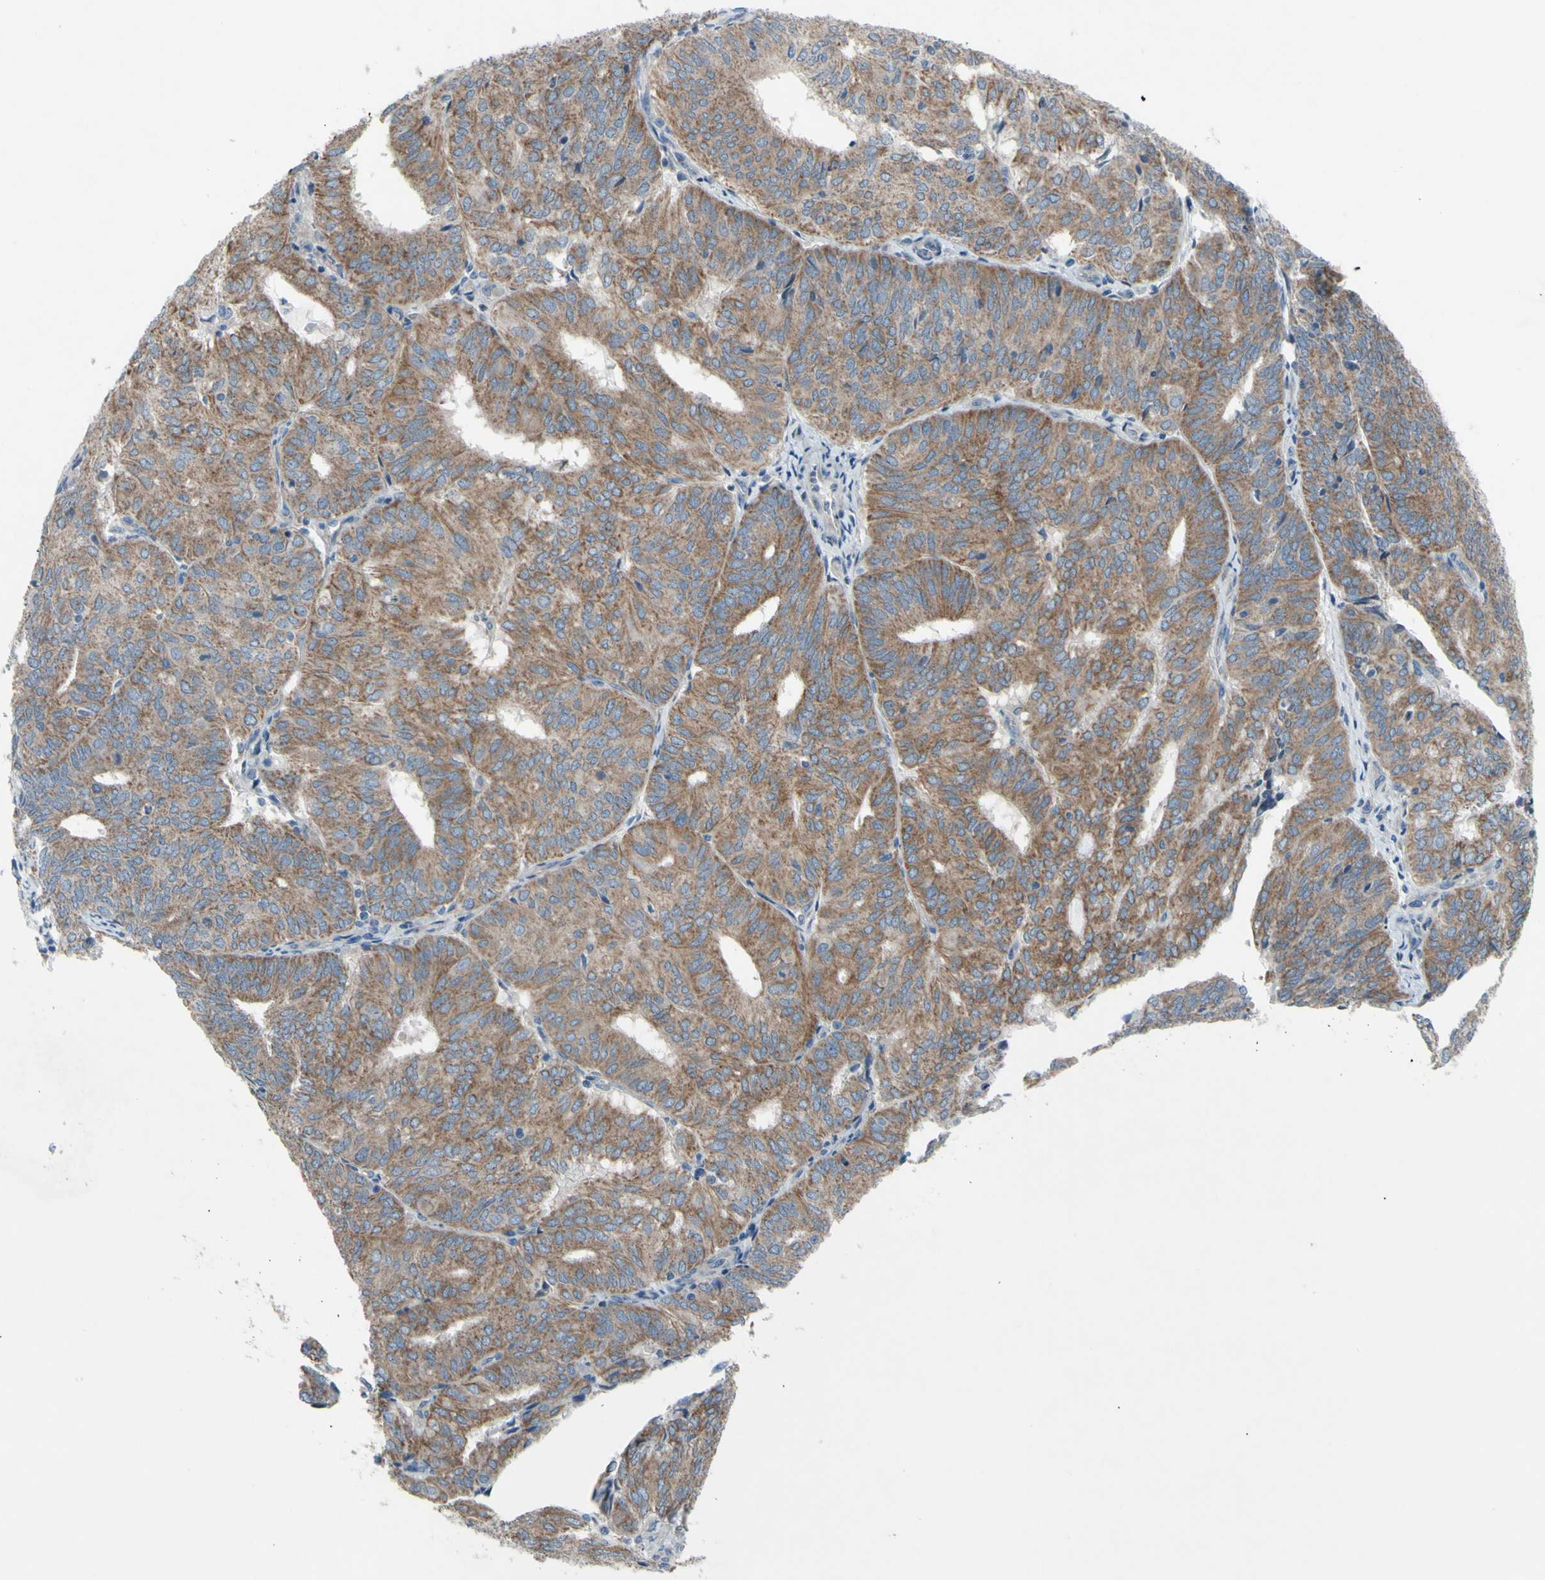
{"staining": {"intensity": "moderate", "quantity": ">75%", "location": "cytoplasmic/membranous"}, "tissue": "endometrial cancer", "cell_type": "Tumor cells", "image_type": "cancer", "snomed": [{"axis": "morphology", "description": "Adenocarcinoma, NOS"}, {"axis": "topography", "description": "Uterus"}], "caption": "A histopathology image of adenocarcinoma (endometrial) stained for a protein shows moderate cytoplasmic/membranous brown staining in tumor cells.", "gene": "GRAMD2B", "patient": {"sex": "female", "age": 60}}